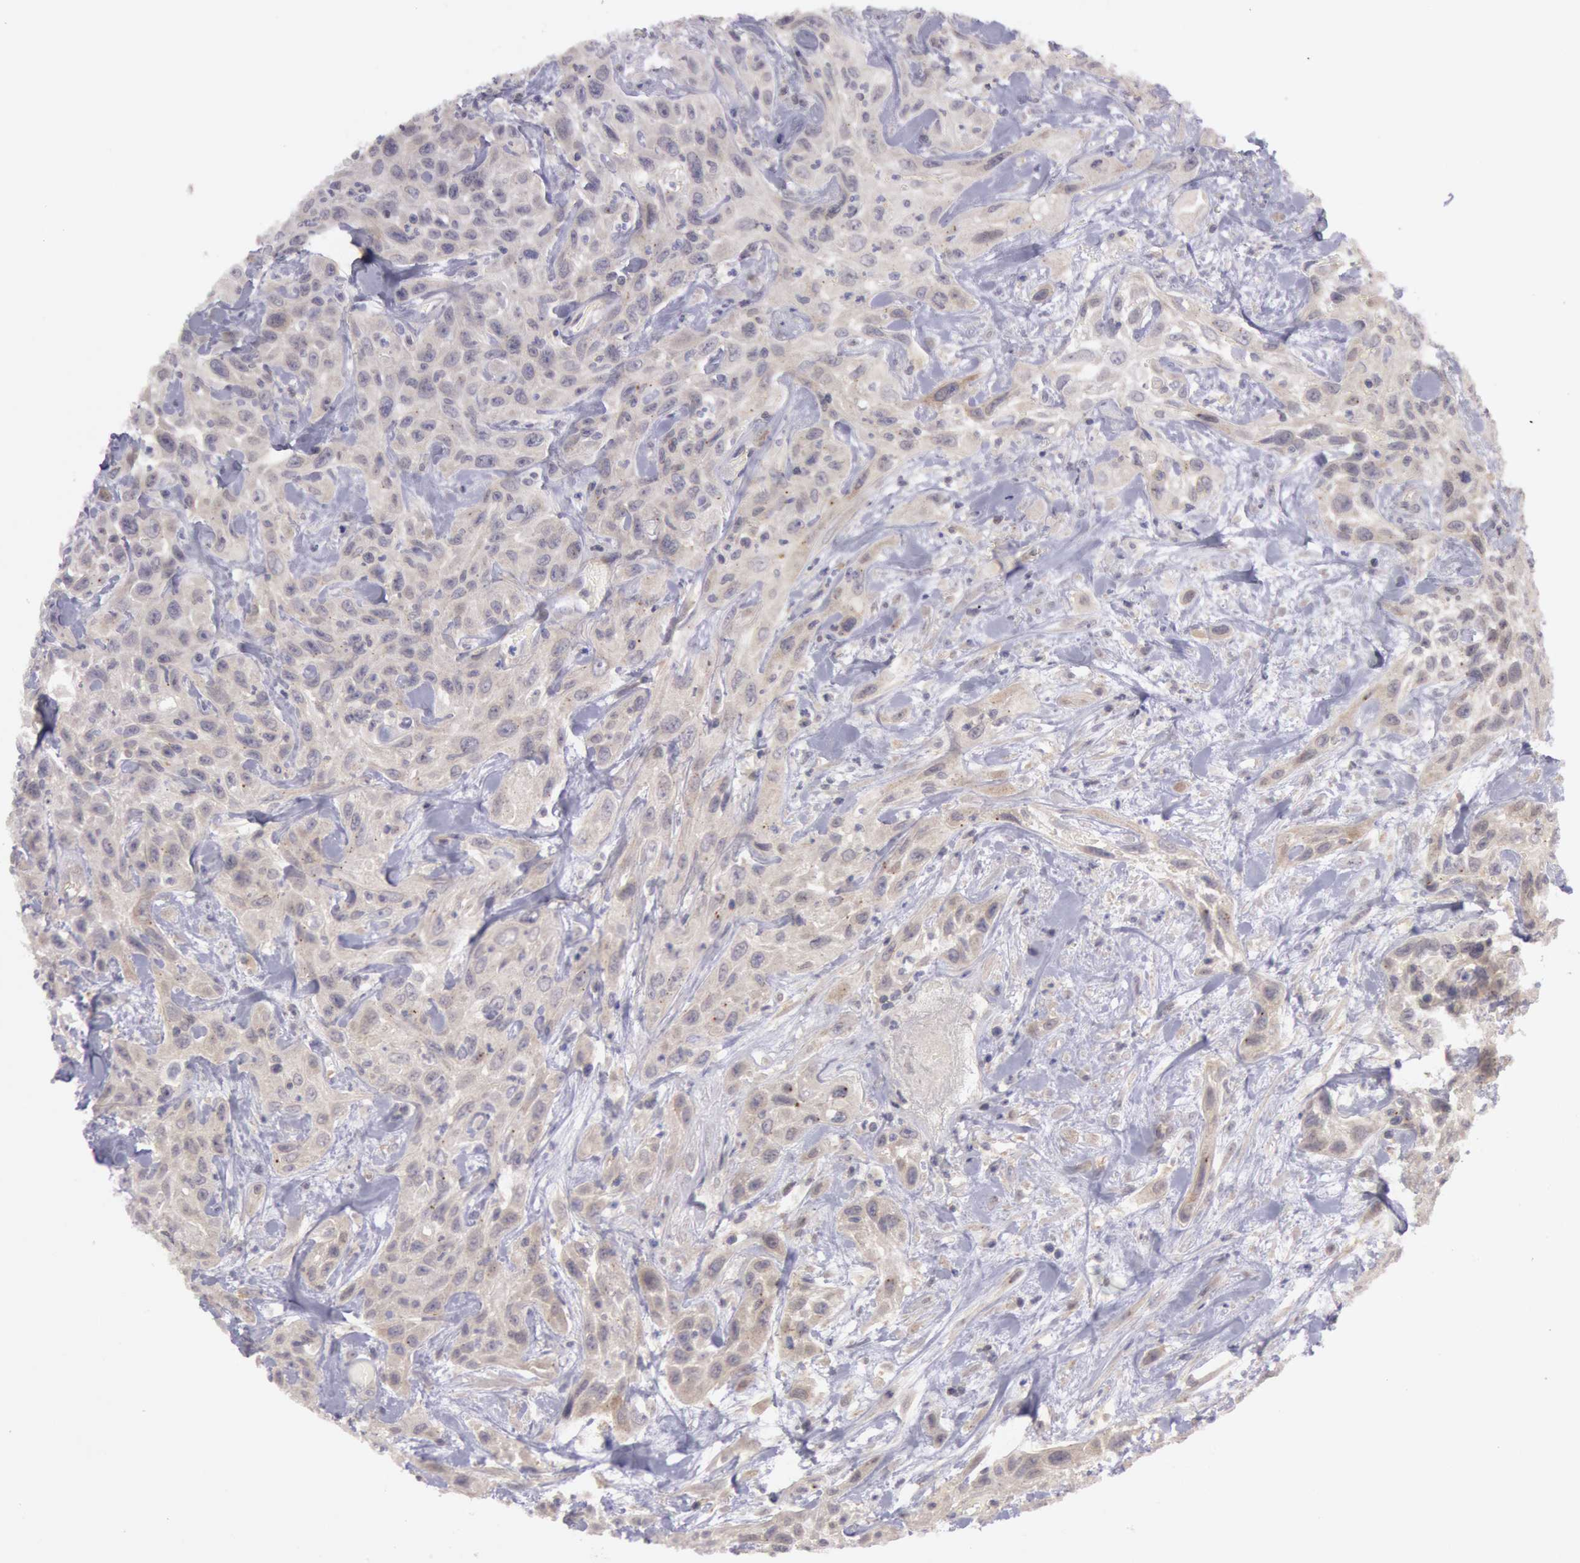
{"staining": {"intensity": "weak", "quantity": ">75%", "location": "cytoplasmic/membranous"}, "tissue": "urothelial cancer", "cell_type": "Tumor cells", "image_type": "cancer", "snomed": [{"axis": "morphology", "description": "Urothelial carcinoma, High grade"}, {"axis": "topography", "description": "Urinary bladder"}], "caption": "A low amount of weak cytoplasmic/membranous expression is appreciated in approximately >75% of tumor cells in urothelial cancer tissue.", "gene": "TRIB2", "patient": {"sex": "female", "age": 84}}